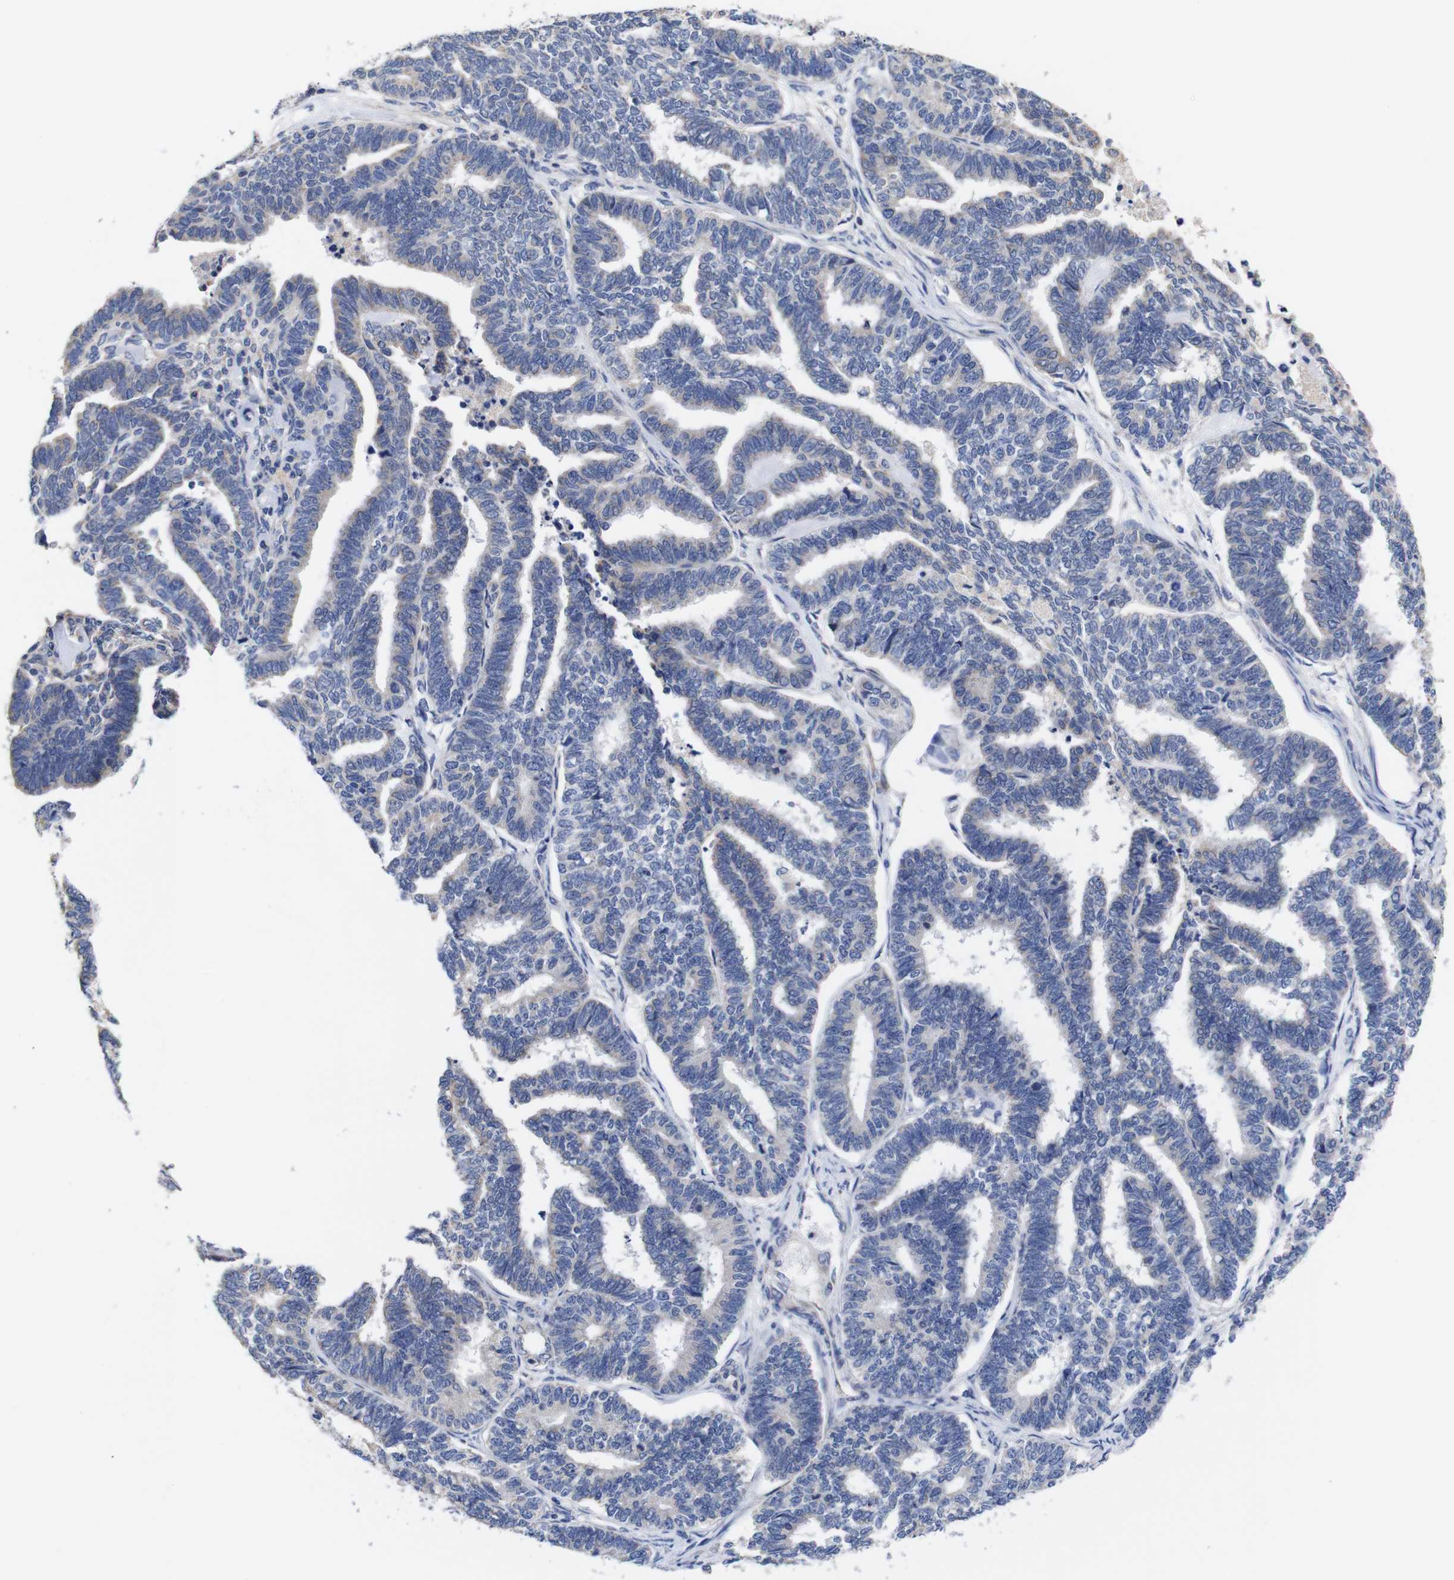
{"staining": {"intensity": "negative", "quantity": "none", "location": "none"}, "tissue": "endometrial cancer", "cell_type": "Tumor cells", "image_type": "cancer", "snomed": [{"axis": "morphology", "description": "Adenocarcinoma, NOS"}, {"axis": "topography", "description": "Endometrium"}], "caption": "Immunohistochemistry histopathology image of adenocarcinoma (endometrial) stained for a protein (brown), which reveals no expression in tumor cells. (Brightfield microscopy of DAB (3,3'-diaminobenzidine) immunohistochemistry (IHC) at high magnification).", "gene": "OPN3", "patient": {"sex": "female", "age": 70}}